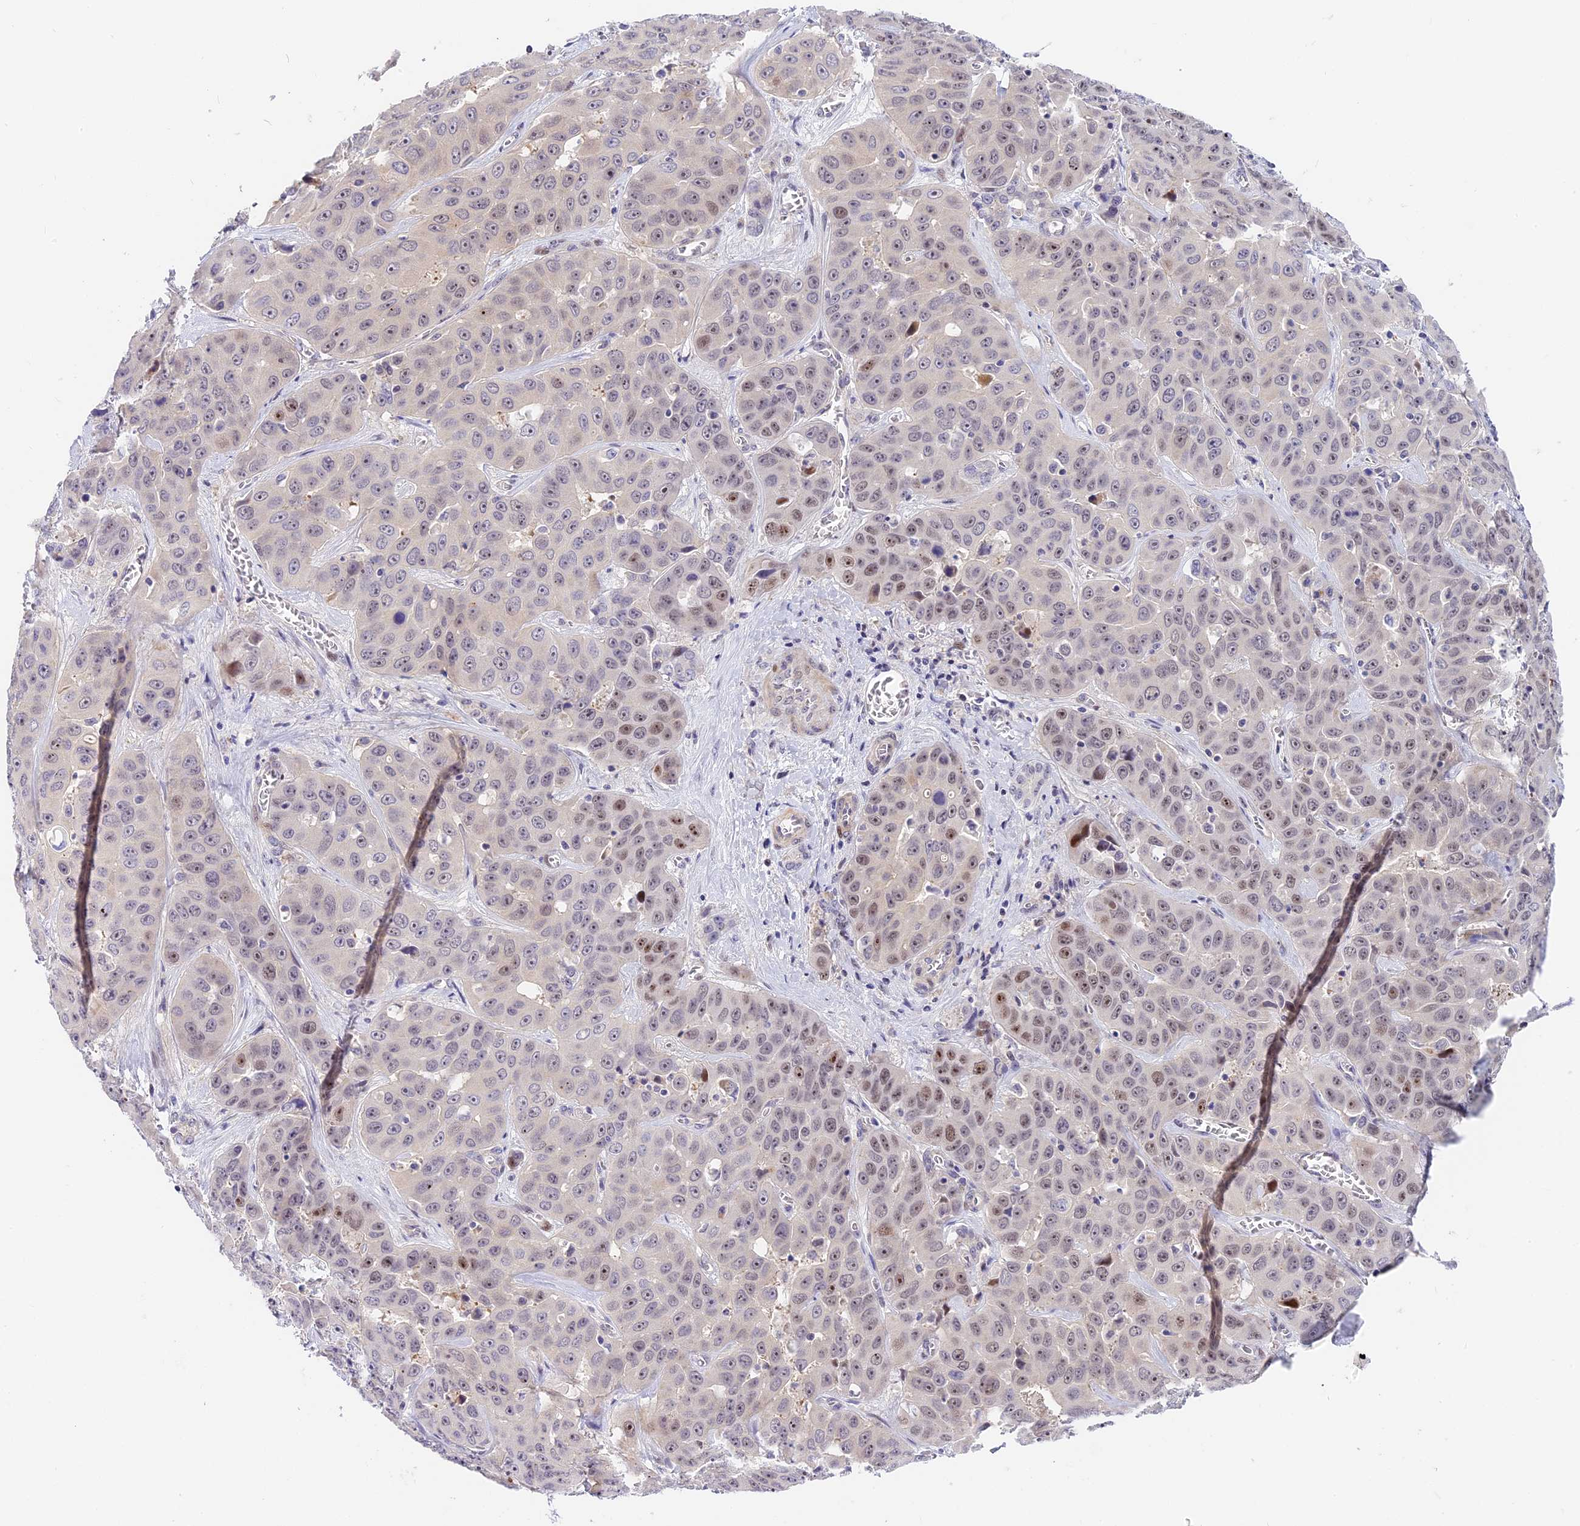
{"staining": {"intensity": "moderate", "quantity": "<25%", "location": "nuclear"}, "tissue": "liver cancer", "cell_type": "Tumor cells", "image_type": "cancer", "snomed": [{"axis": "morphology", "description": "Cholangiocarcinoma"}, {"axis": "topography", "description": "Liver"}], "caption": "Protein analysis of cholangiocarcinoma (liver) tissue exhibits moderate nuclear expression in about <25% of tumor cells. Using DAB (3,3'-diaminobenzidine) (brown) and hematoxylin (blue) stains, captured at high magnification using brightfield microscopy.", "gene": "MIDN", "patient": {"sex": "female", "age": 52}}